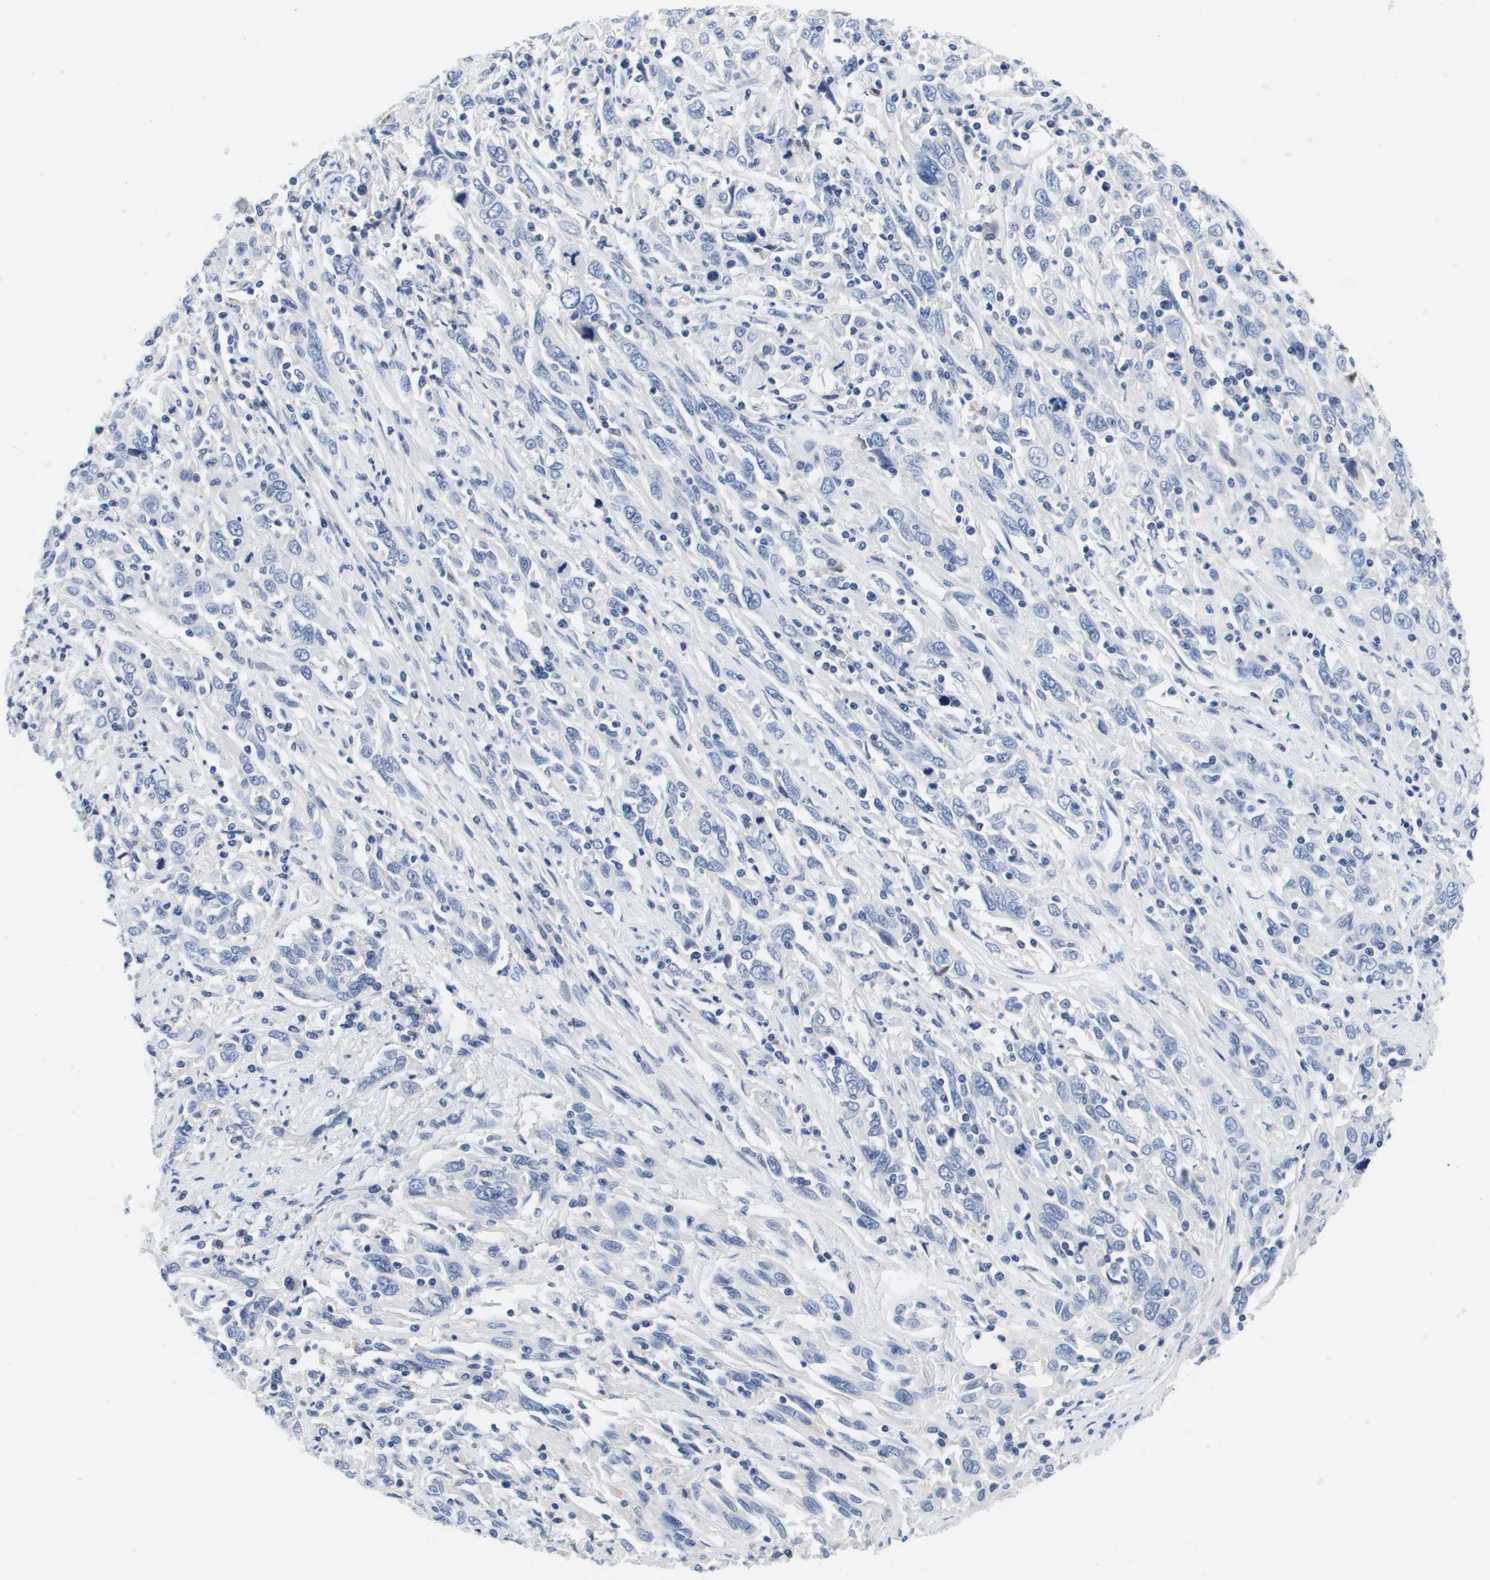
{"staining": {"intensity": "negative", "quantity": "none", "location": "none"}, "tissue": "cervical cancer", "cell_type": "Tumor cells", "image_type": "cancer", "snomed": [{"axis": "morphology", "description": "Squamous cell carcinoma, NOS"}, {"axis": "topography", "description": "Cervix"}], "caption": "High power microscopy micrograph of an immunohistochemistry (IHC) photomicrograph of cervical squamous cell carcinoma, revealing no significant expression in tumor cells.", "gene": "HMOX1", "patient": {"sex": "female", "age": 46}}